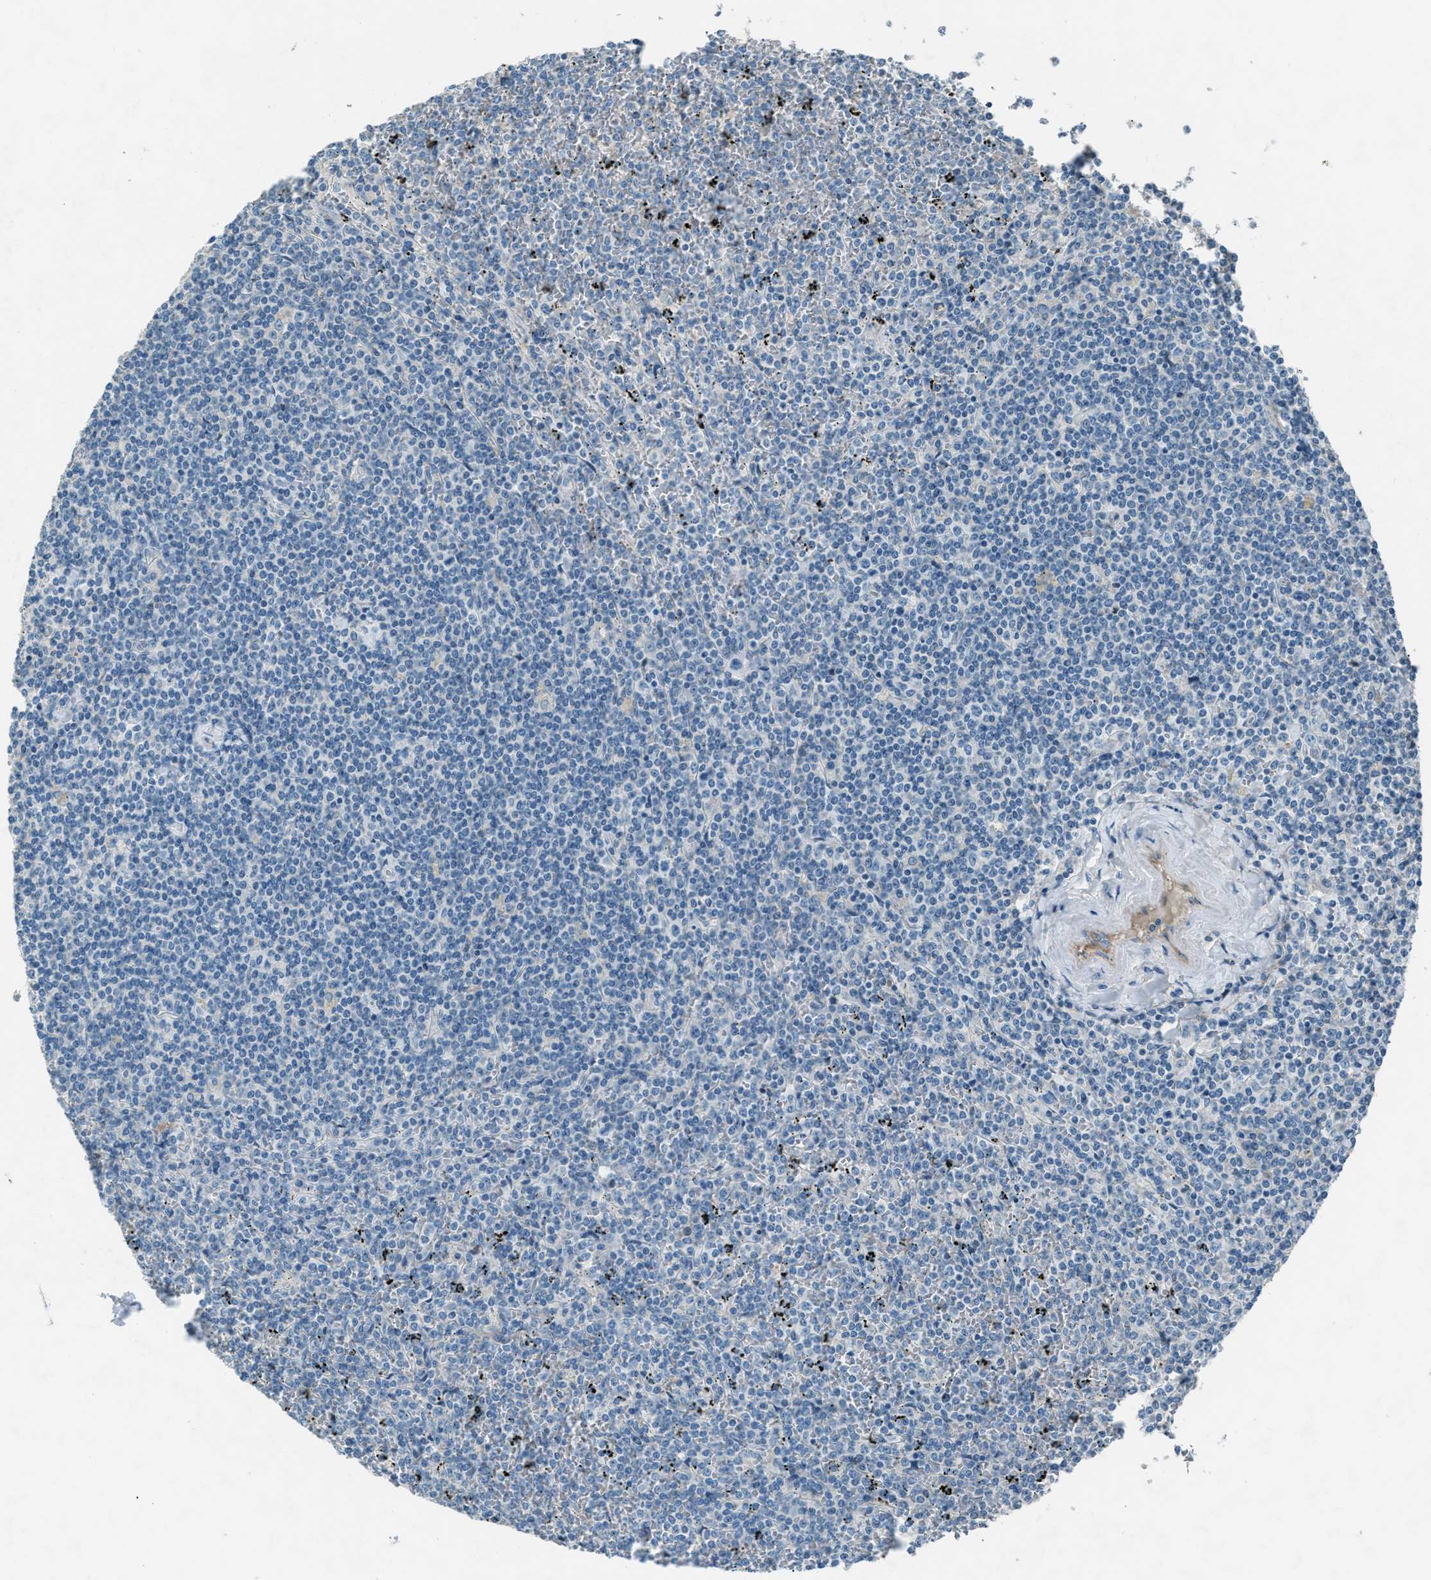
{"staining": {"intensity": "negative", "quantity": "none", "location": "none"}, "tissue": "lymphoma", "cell_type": "Tumor cells", "image_type": "cancer", "snomed": [{"axis": "morphology", "description": "Malignant lymphoma, non-Hodgkin's type, Low grade"}, {"axis": "topography", "description": "Spleen"}], "caption": "Immunohistochemistry histopathology image of neoplastic tissue: human lymphoma stained with DAB displays no significant protein staining in tumor cells.", "gene": "FBLN2", "patient": {"sex": "female", "age": 19}}